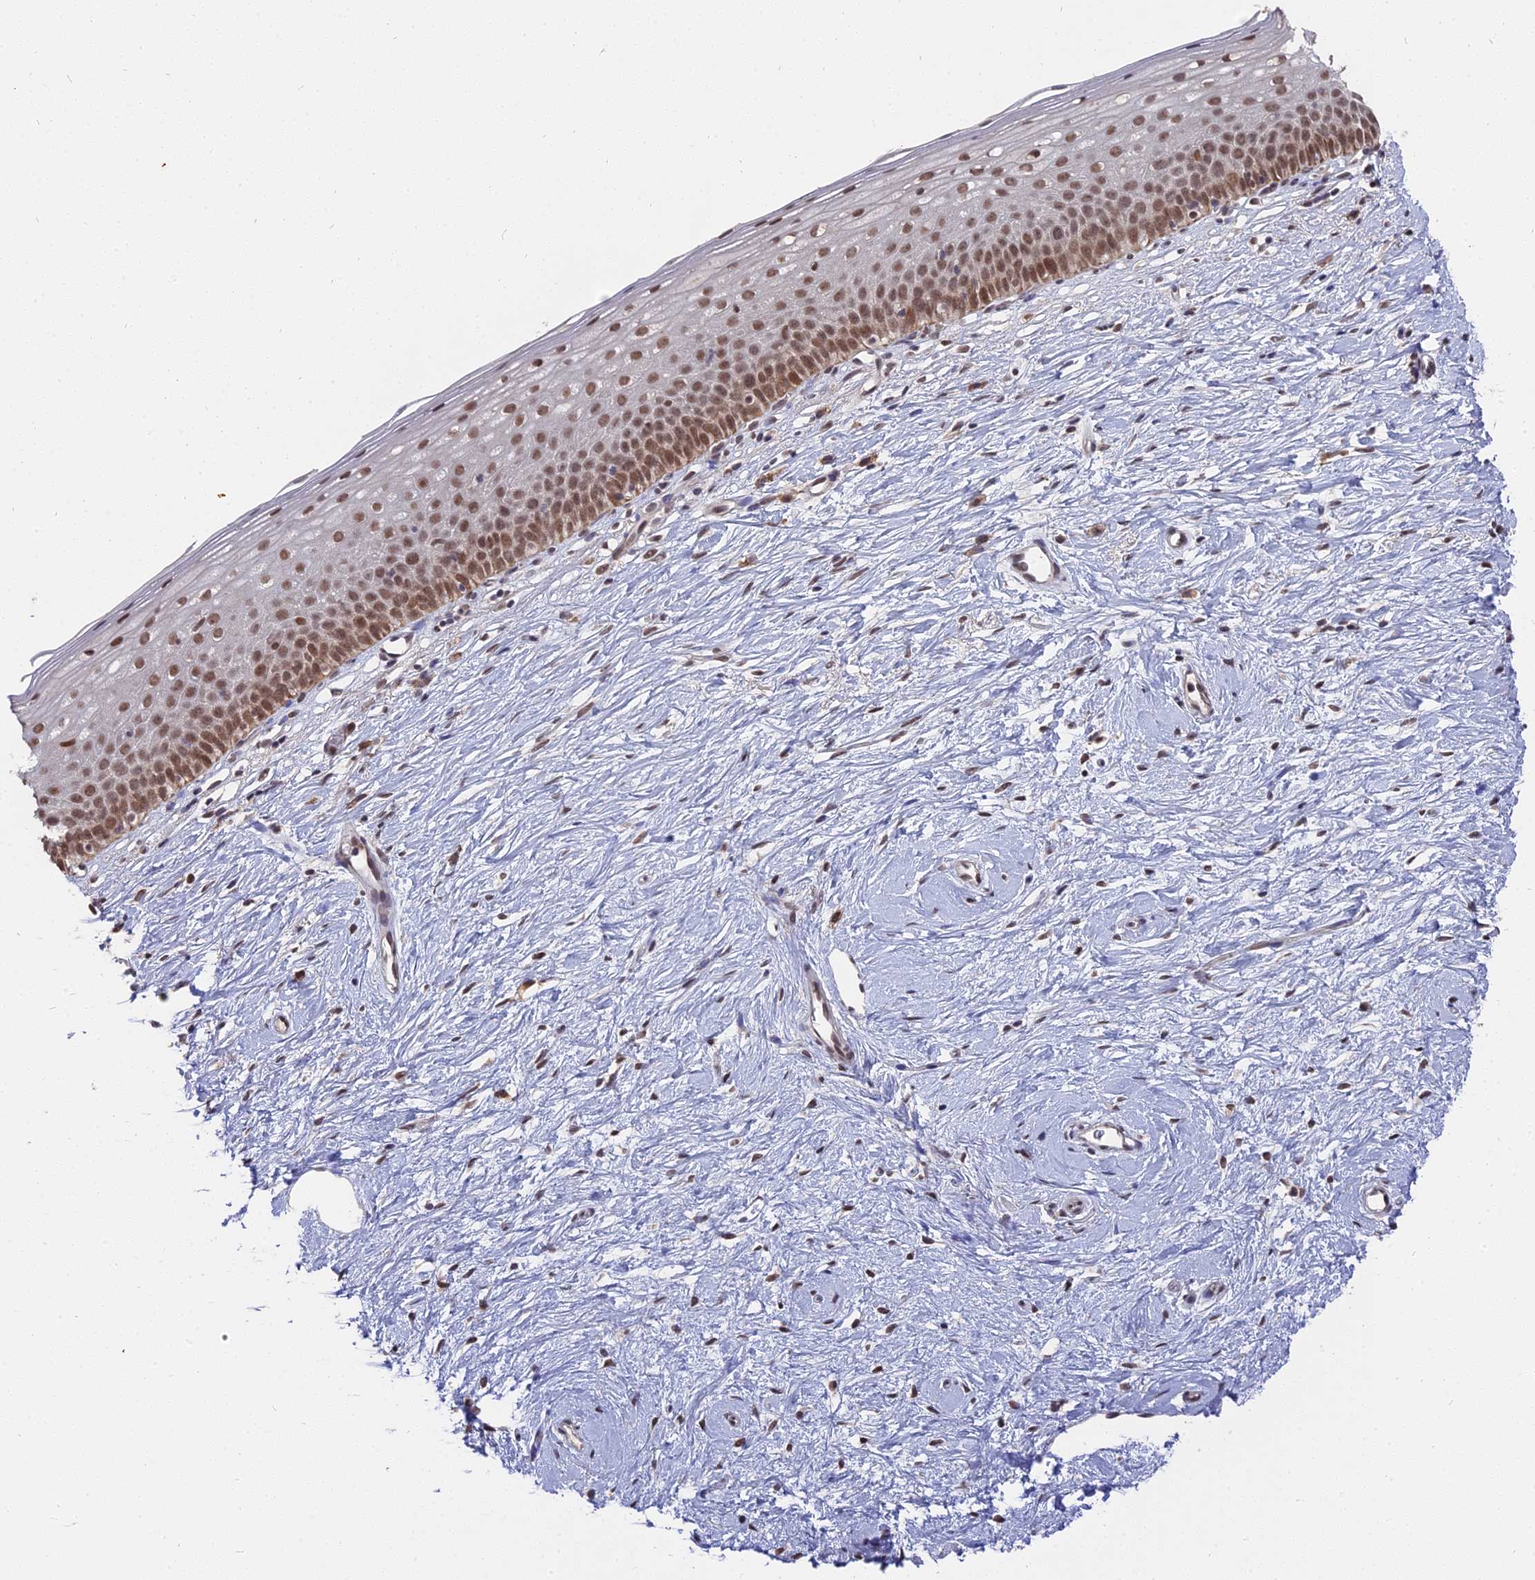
{"staining": {"intensity": "moderate", "quantity": ">75%", "location": "nuclear"}, "tissue": "cervix", "cell_type": "Glandular cells", "image_type": "normal", "snomed": [{"axis": "morphology", "description": "Normal tissue, NOS"}, {"axis": "topography", "description": "Cervix"}], "caption": "Brown immunohistochemical staining in normal cervix shows moderate nuclear positivity in about >75% of glandular cells.", "gene": "NR1H3", "patient": {"sex": "female", "age": 57}}